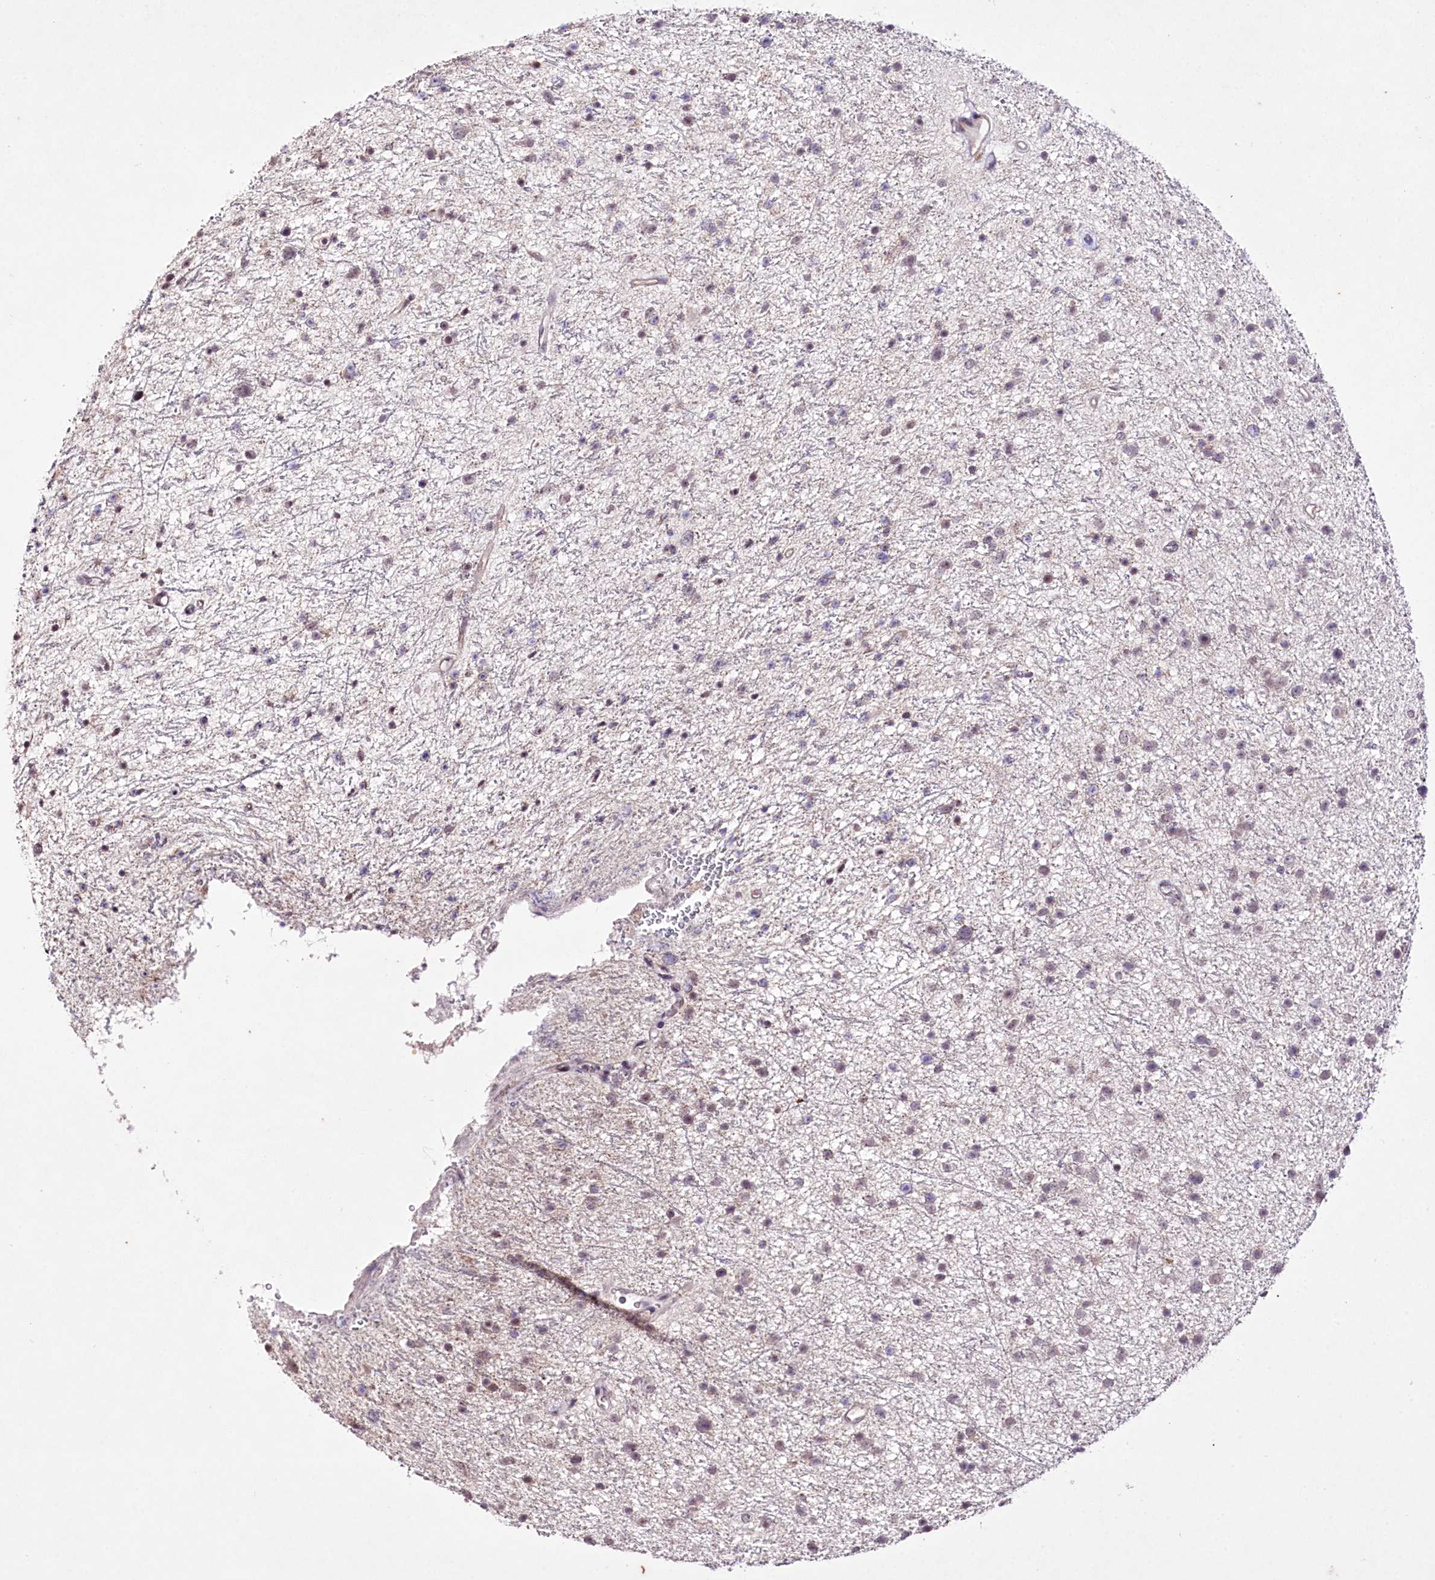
{"staining": {"intensity": "negative", "quantity": "none", "location": "none"}, "tissue": "glioma", "cell_type": "Tumor cells", "image_type": "cancer", "snomed": [{"axis": "morphology", "description": "Glioma, malignant, Low grade"}, {"axis": "topography", "description": "Cerebral cortex"}], "caption": "Immunohistochemistry (IHC) of glioma exhibits no expression in tumor cells. Brightfield microscopy of immunohistochemistry stained with DAB (brown) and hematoxylin (blue), captured at high magnification.", "gene": "ENPP1", "patient": {"sex": "female", "age": 39}}